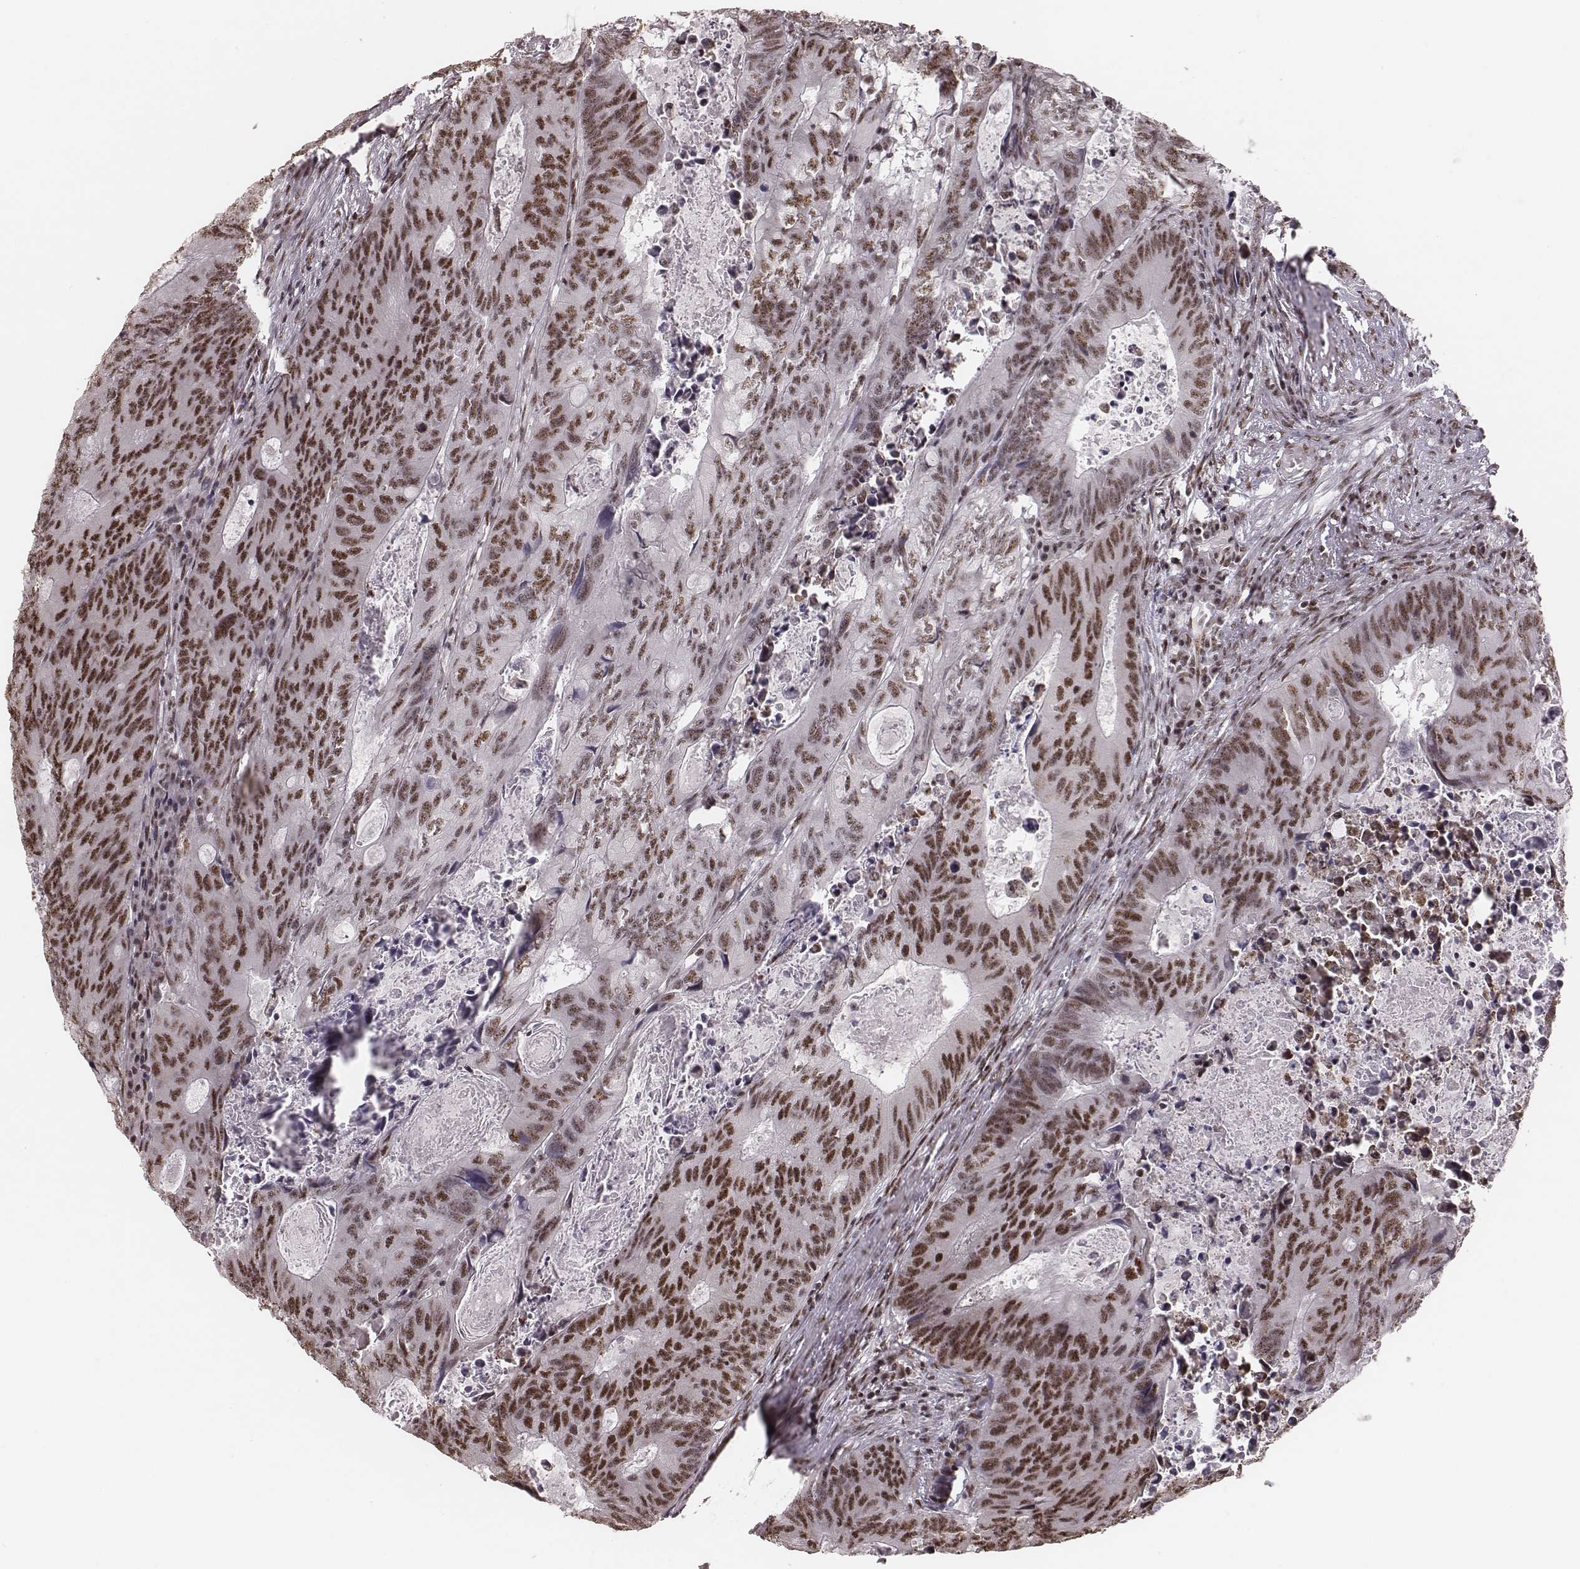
{"staining": {"intensity": "moderate", "quantity": ">75%", "location": "nuclear"}, "tissue": "colorectal cancer", "cell_type": "Tumor cells", "image_type": "cancer", "snomed": [{"axis": "morphology", "description": "Adenocarcinoma, NOS"}, {"axis": "topography", "description": "Colon"}], "caption": "This photomicrograph shows IHC staining of adenocarcinoma (colorectal), with medium moderate nuclear expression in about >75% of tumor cells.", "gene": "LUC7L", "patient": {"sex": "male", "age": 67}}